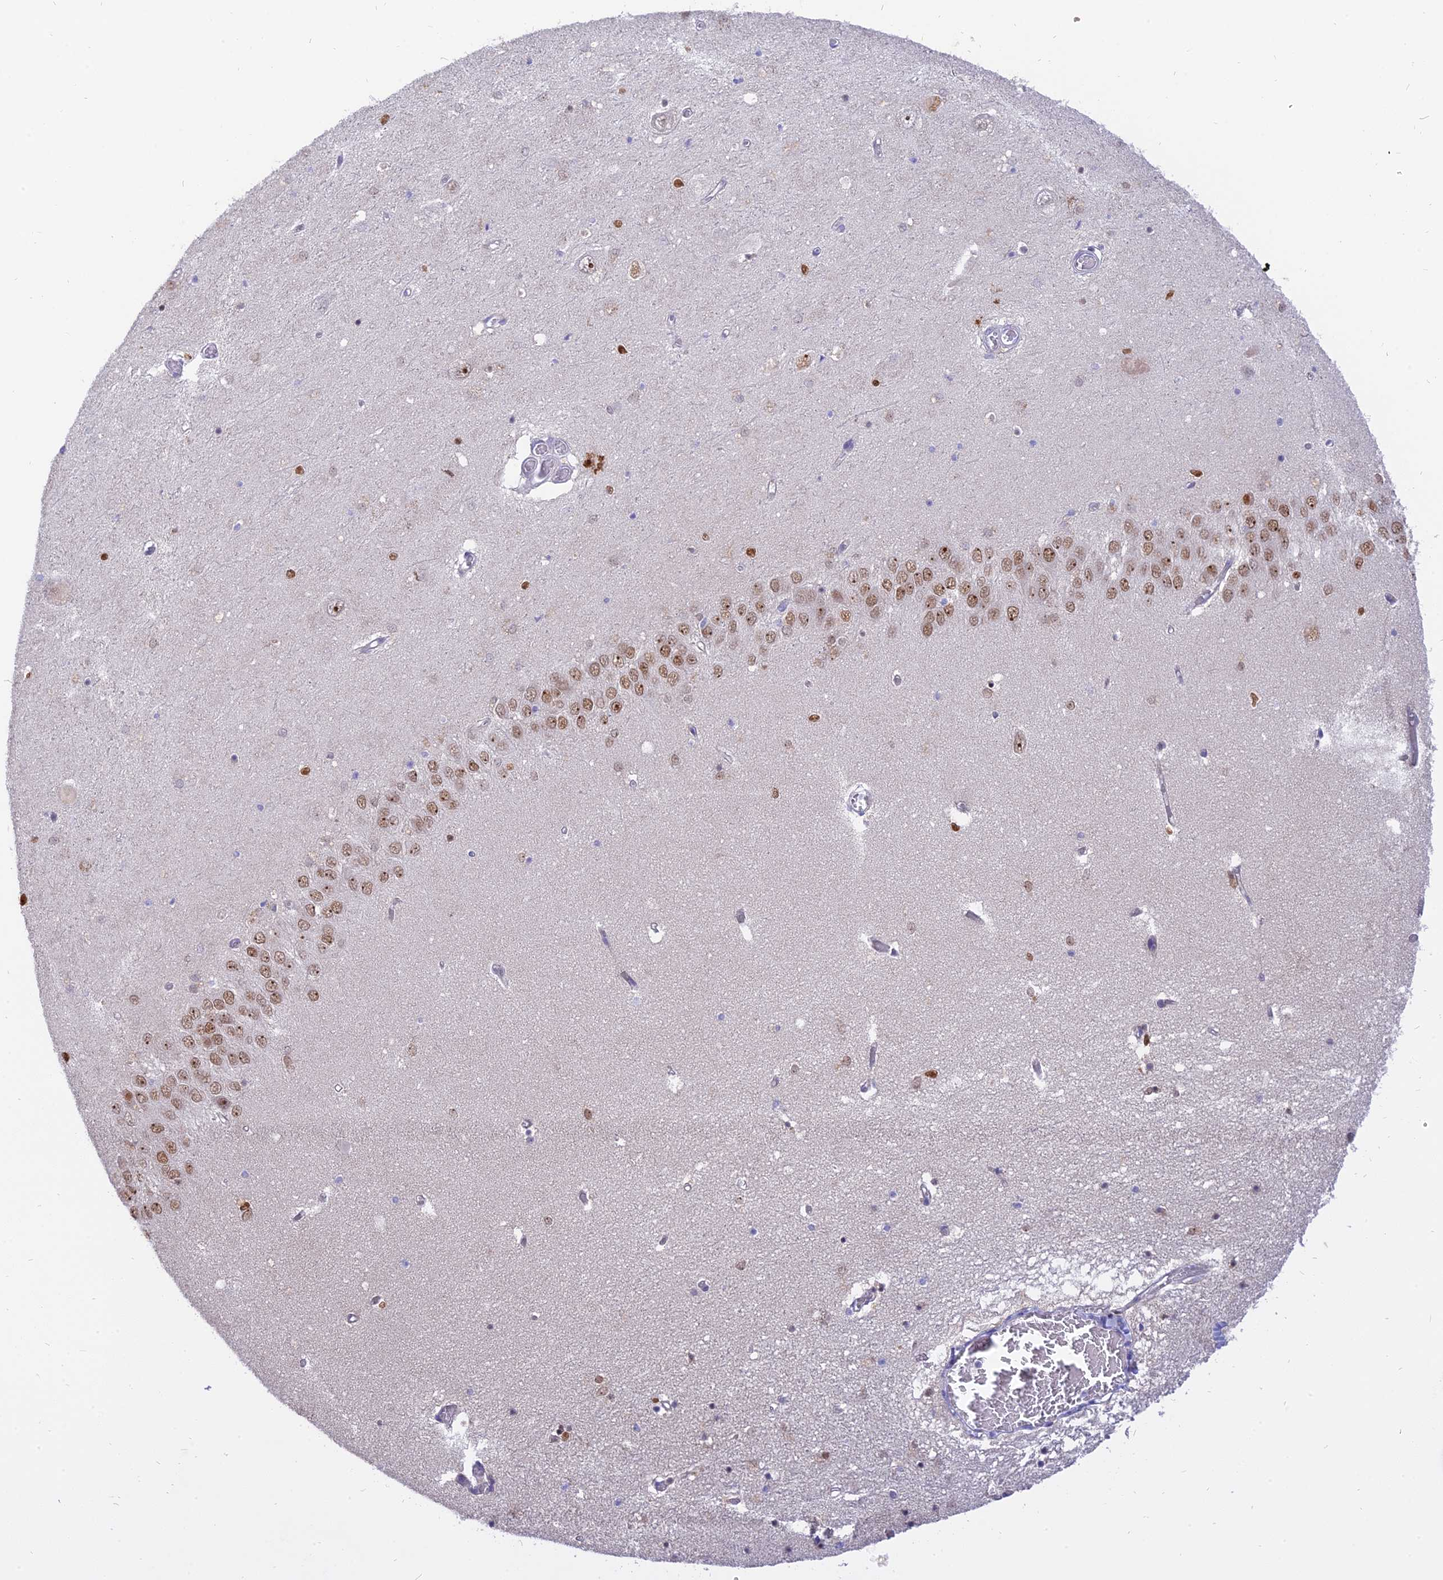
{"staining": {"intensity": "negative", "quantity": "none", "location": "none"}, "tissue": "hippocampus", "cell_type": "Glial cells", "image_type": "normal", "snomed": [{"axis": "morphology", "description": "Normal tissue, NOS"}, {"axis": "topography", "description": "Hippocampus"}], "caption": "DAB (3,3'-diaminobenzidine) immunohistochemical staining of normal hippocampus reveals no significant positivity in glial cells. (DAB immunohistochemistry (IHC) visualized using brightfield microscopy, high magnification).", "gene": "CENPV", "patient": {"sex": "male", "age": 70}}